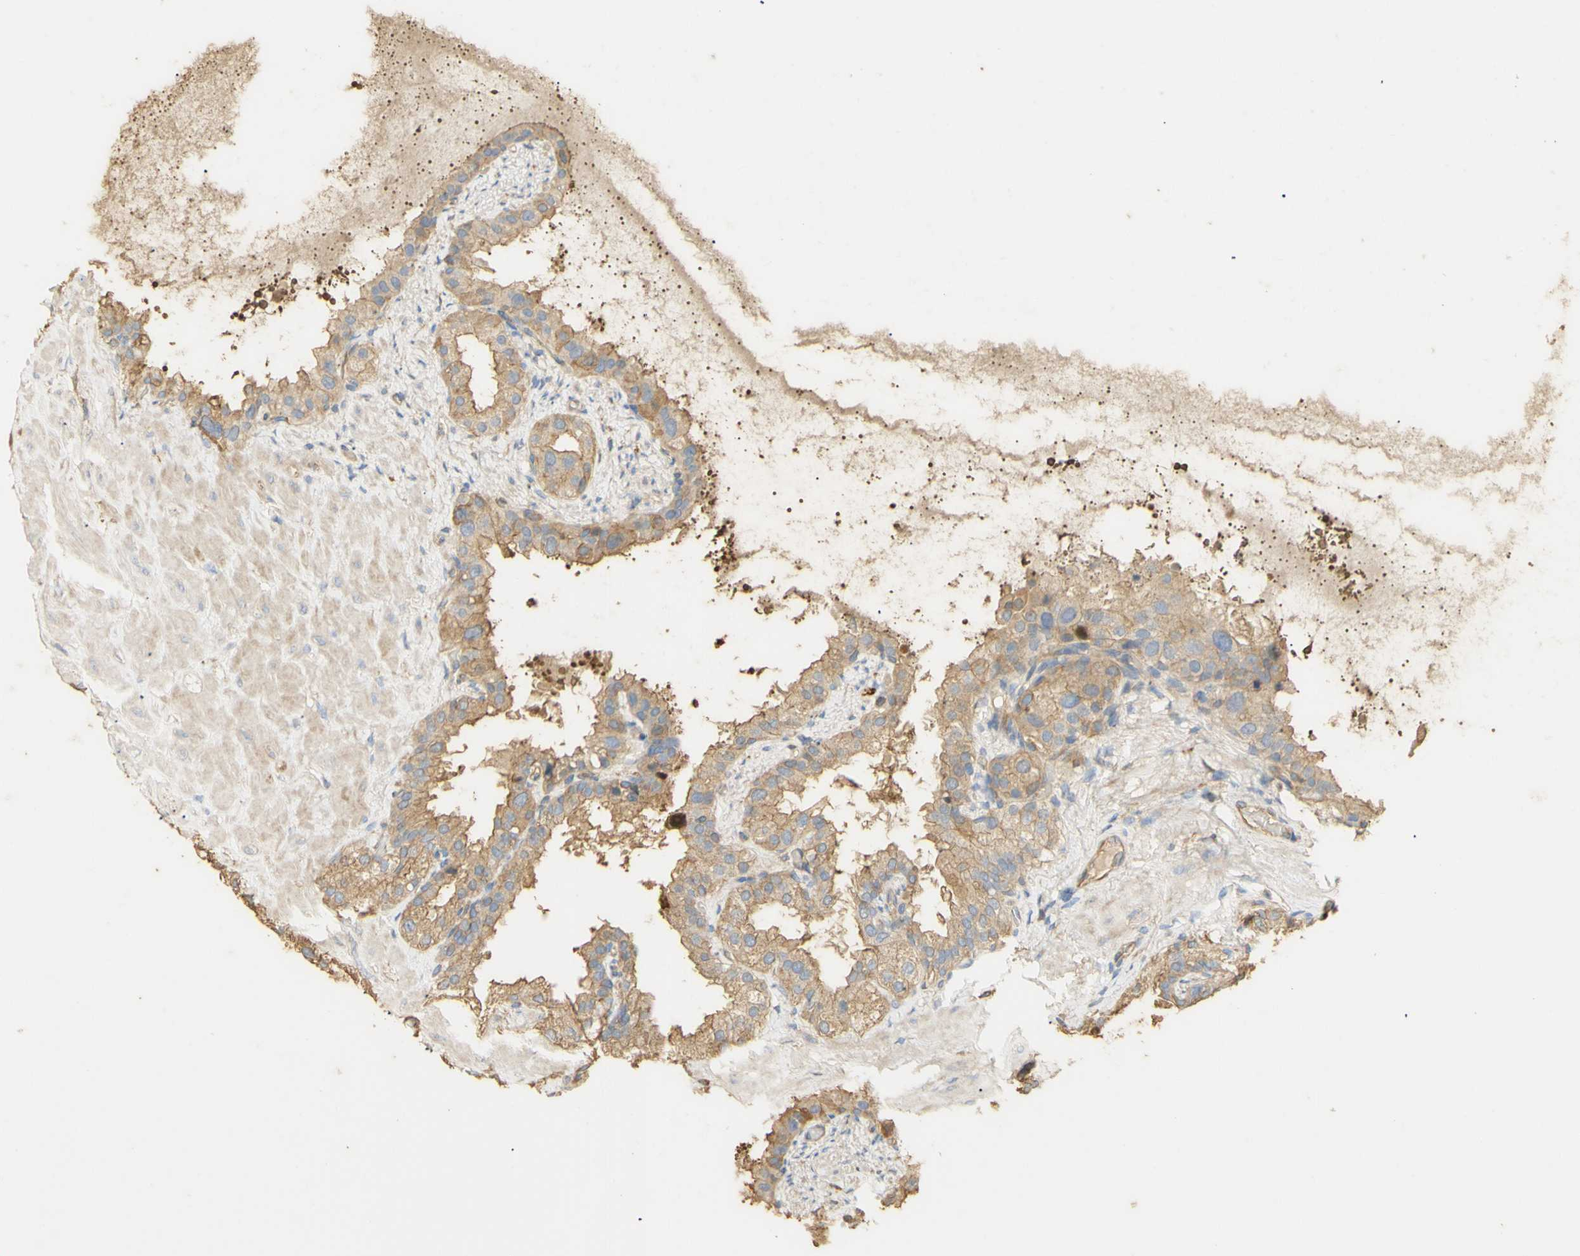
{"staining": {"intensity": "moderate", "quantity": ">75%", "location": "cytoplasmic/membranous"}, "tissue": "seminal vesicle", "cell_type": "Glandular cells", "image_type": "normal", "snomed": [{"axis": "morphology", "description": "Normal tissue, NOS"}, {"axis": "topography", "description": "Seminal veicle"}], "caption": "The image exhibits a brown stain indicating the presence of a protein in the cytoplasmic/membranous of glandular cells in seminal vesicle. (brown staining indicates protein expression, while blue staining denotes nuclei).", "gene": "KCNE4", "patient": {"sex": "male", "age": 68}}